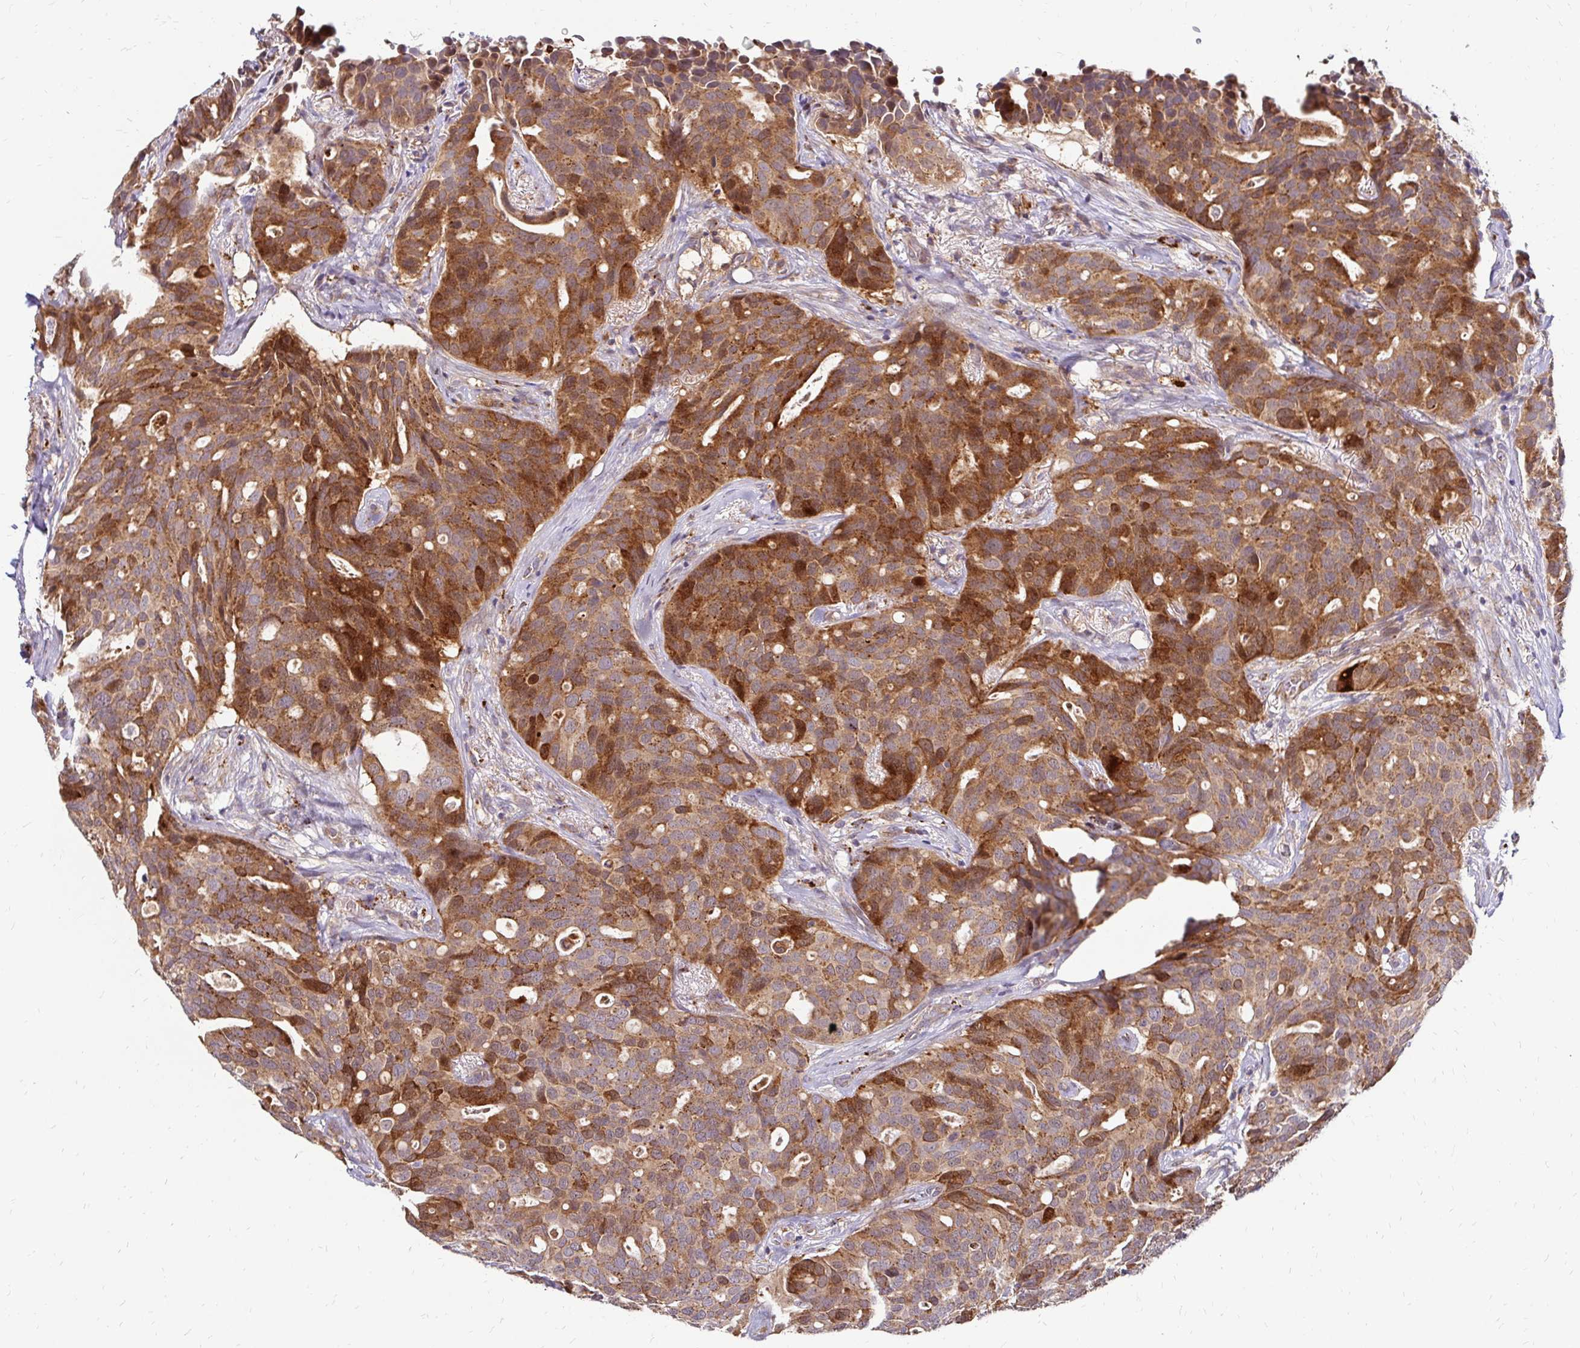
{"staining": {"intensity": "moderate", "quantity": ">75%", "location": "cytoplasmic/membranous"}, "tissue": "breast cancer", "cell_type": "Tumor cells", "image_type": "cancer", "snomed": [{"axis": "morphology", "description": "Duct carcinoma"}, {"axis": "topography", "description": "Breast"}], "caption": "Immunohistochemical staining of breast cancer (invasive ductal carcinoma) reveals moderate cytoplasmic/membranous protein expression in about >75% of tumor cells. (DAB (3,3'-diaminobenzidine) = brown stain, brightfield microscopy at high magnification).", "gene": "IDUA", "patient": {"sex": "female", "age": 54}}